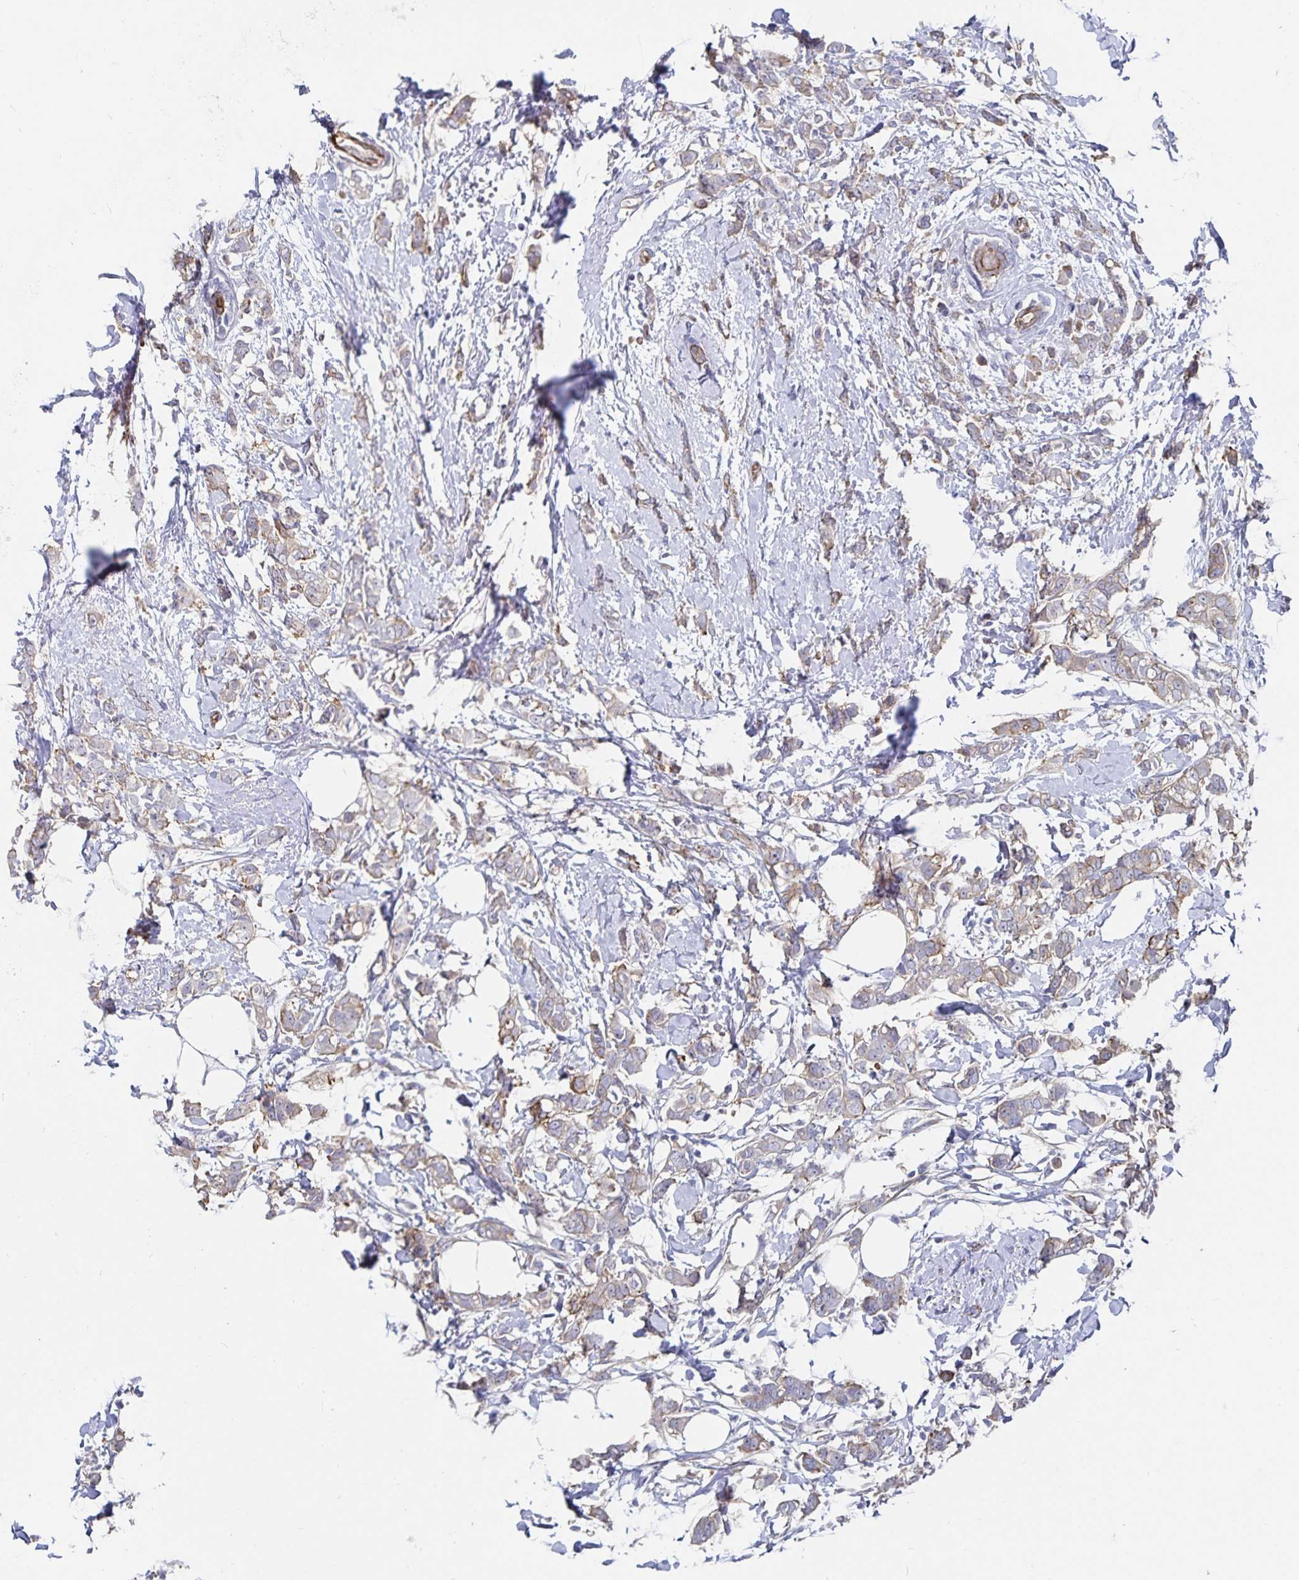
{"staining": {"intensity": "negative", "quantity": "none", "location": "none"}, "tissue": "breast cancer", "cell_type": "Tumor cells", "image_type": "cancer", "snomed": [{"axis": "morphology", "description": "Duct carcinoma"}, {"axis": "topography", "description": "Breast"}], "caption": "This histopathology image is of breast cancer stained with immunohistochemistry to label a protein in brown with the nuclei are counter-stained blue. There is no expression in tumor cells. Nuclei are stained in blue.", "gene": "SSTR1", "patient": {"sex": "female", "age": 40}}